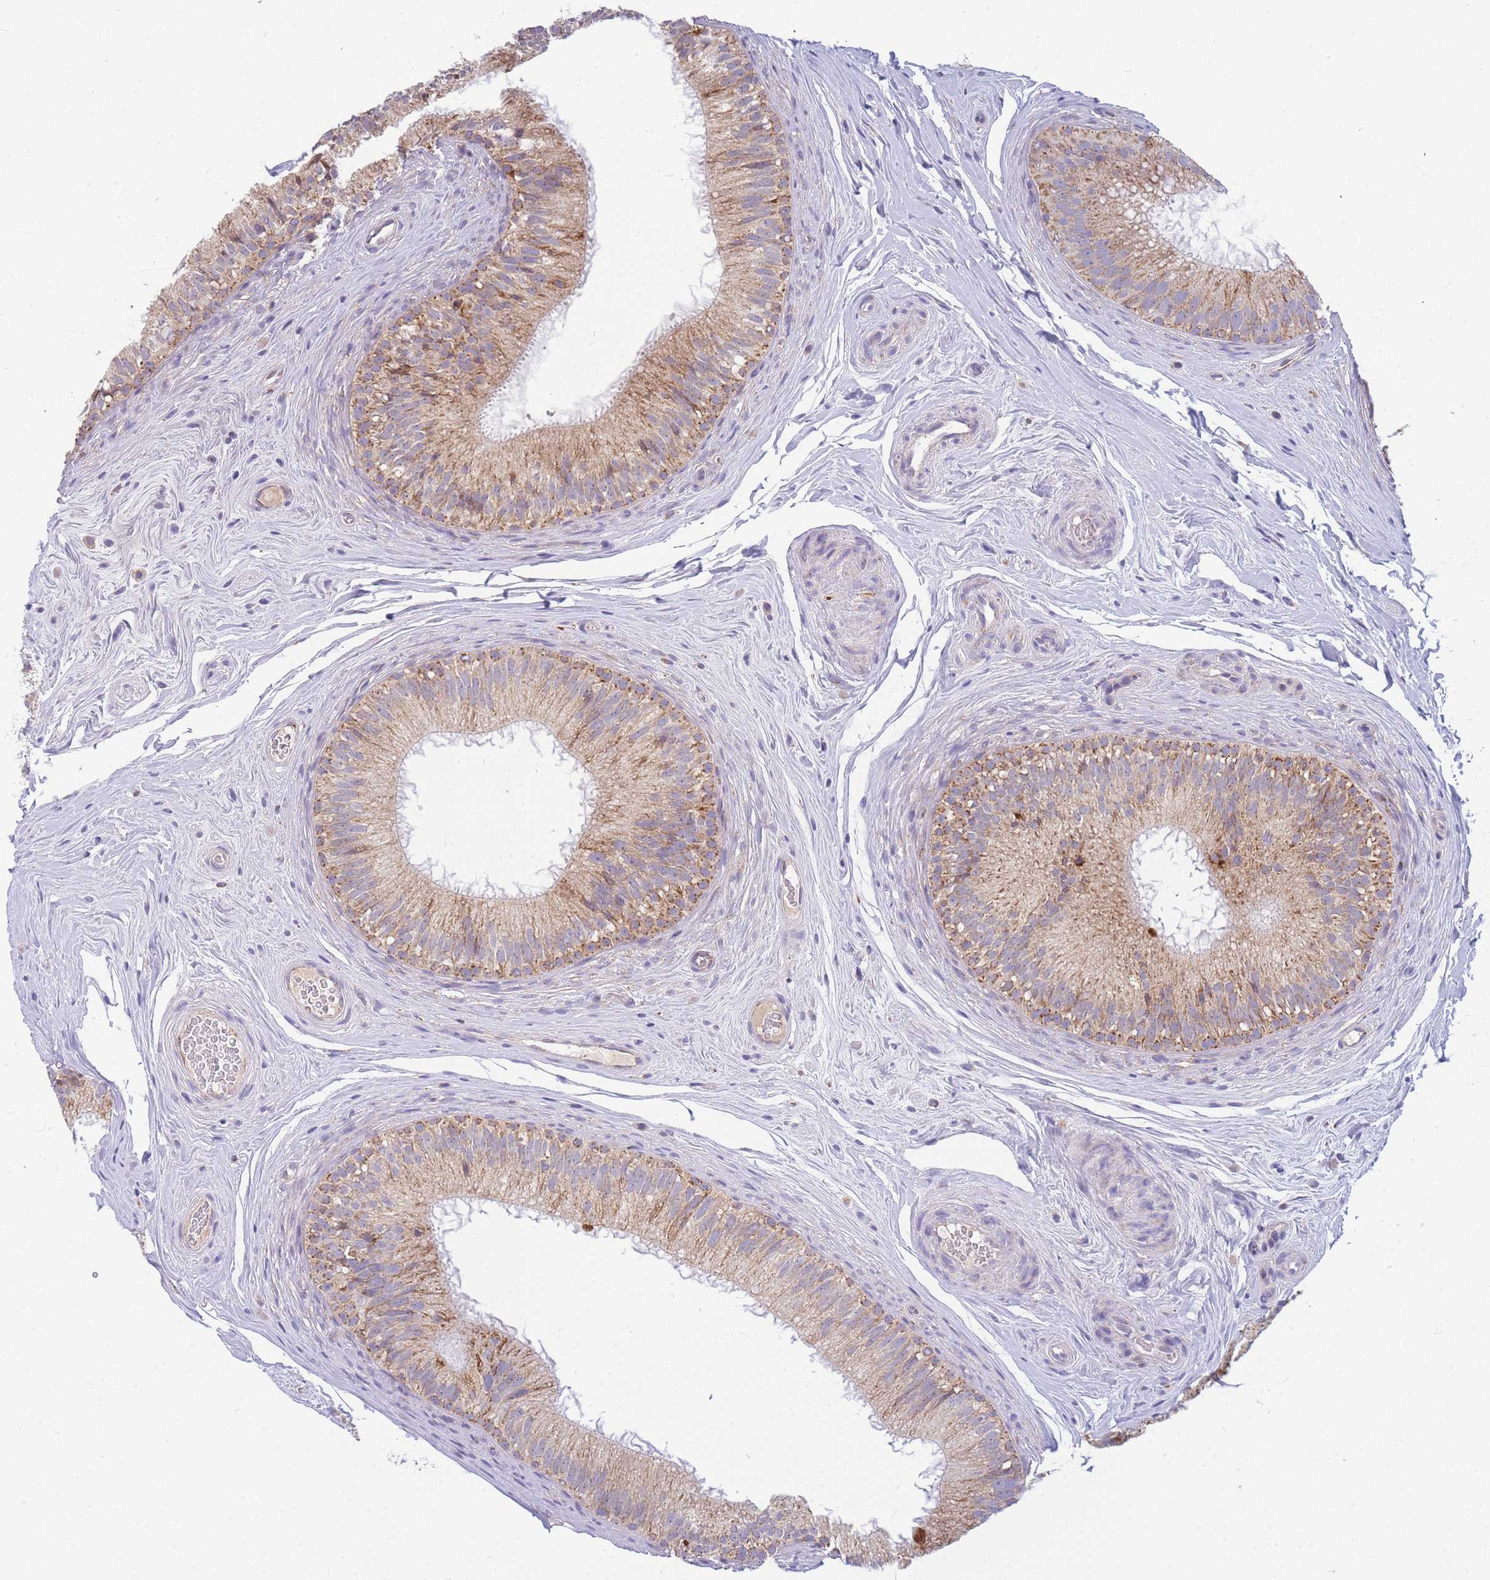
{"staining": {"intensity": "moderate", "quantity": ">75%", "location": "cytoplasmic/membranous"}, "tissue": "epididymis", "cell_type": "Glandular cells", "image_type": "normal", "snomed": [{"axis": "morphology", "description": "Normal tissue, NOS"}, {"axis": "topography", "description": "Epididymis"}], "caption": "Epididymis stained with immunohistochemistry (IHC) shows moderate cytoplasmic/membranous positivity in about >75% of glandular cells.", "gene": "MRPS11", "patient": {"sex": "male", "age": 34}}